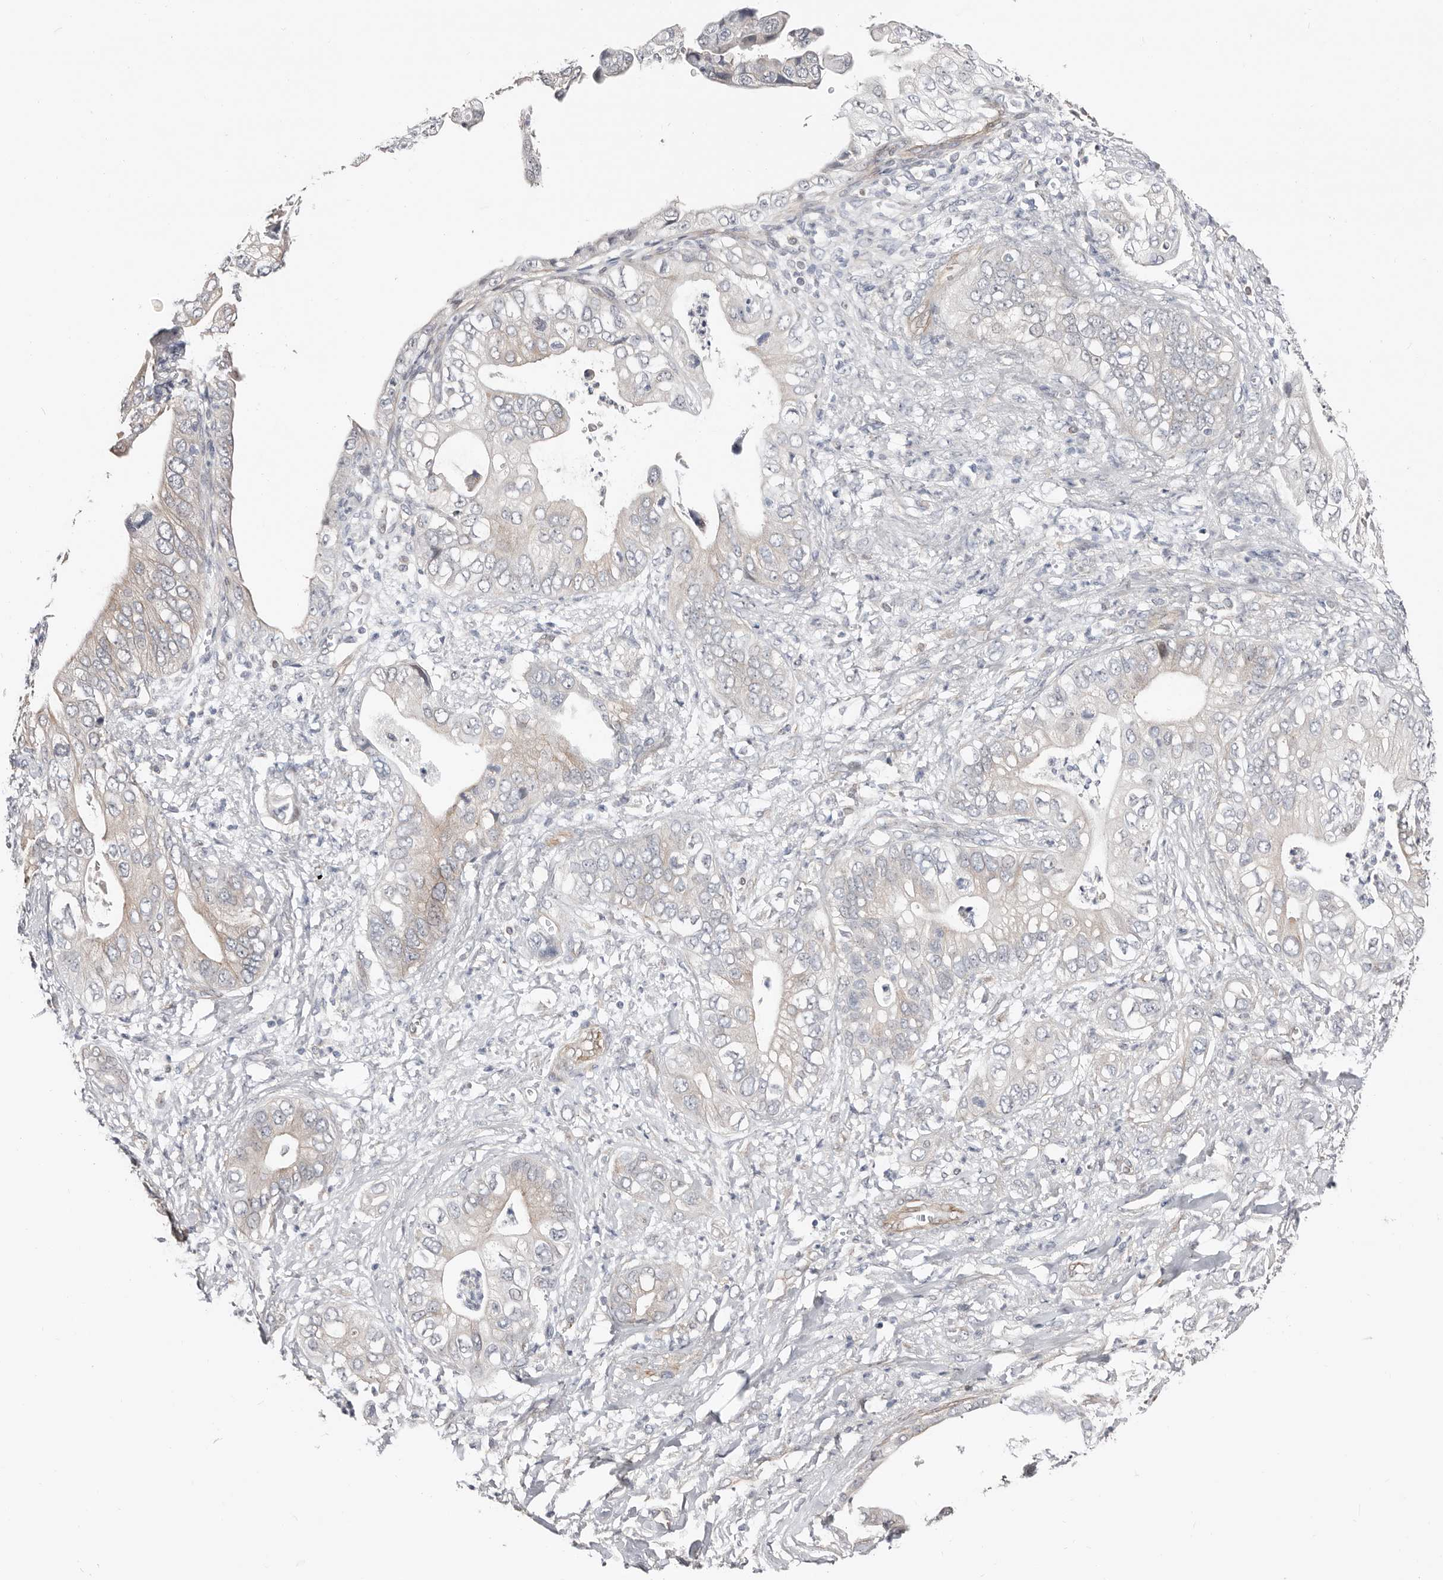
{"staining": {"intensity": "weak", "quantity": "<25%", "location": "cytoplasmic/membranous"}, "tissue": "pancreatic cancer", "cell_type": "Tumor cells", "image_type": "cancer", "snomed": [{"axis": "morphology", "description": "Adenocarcinoma, NOS"}, {"axis": "topography", "description": "Pancreas"}], "caption": "This is an immunohistochemistry image of pancreatic adenocarcinoma. There is no expression in tumor cells.", "gene": "ASRGL1", "patient": {"sex": "female", "age": 78}}